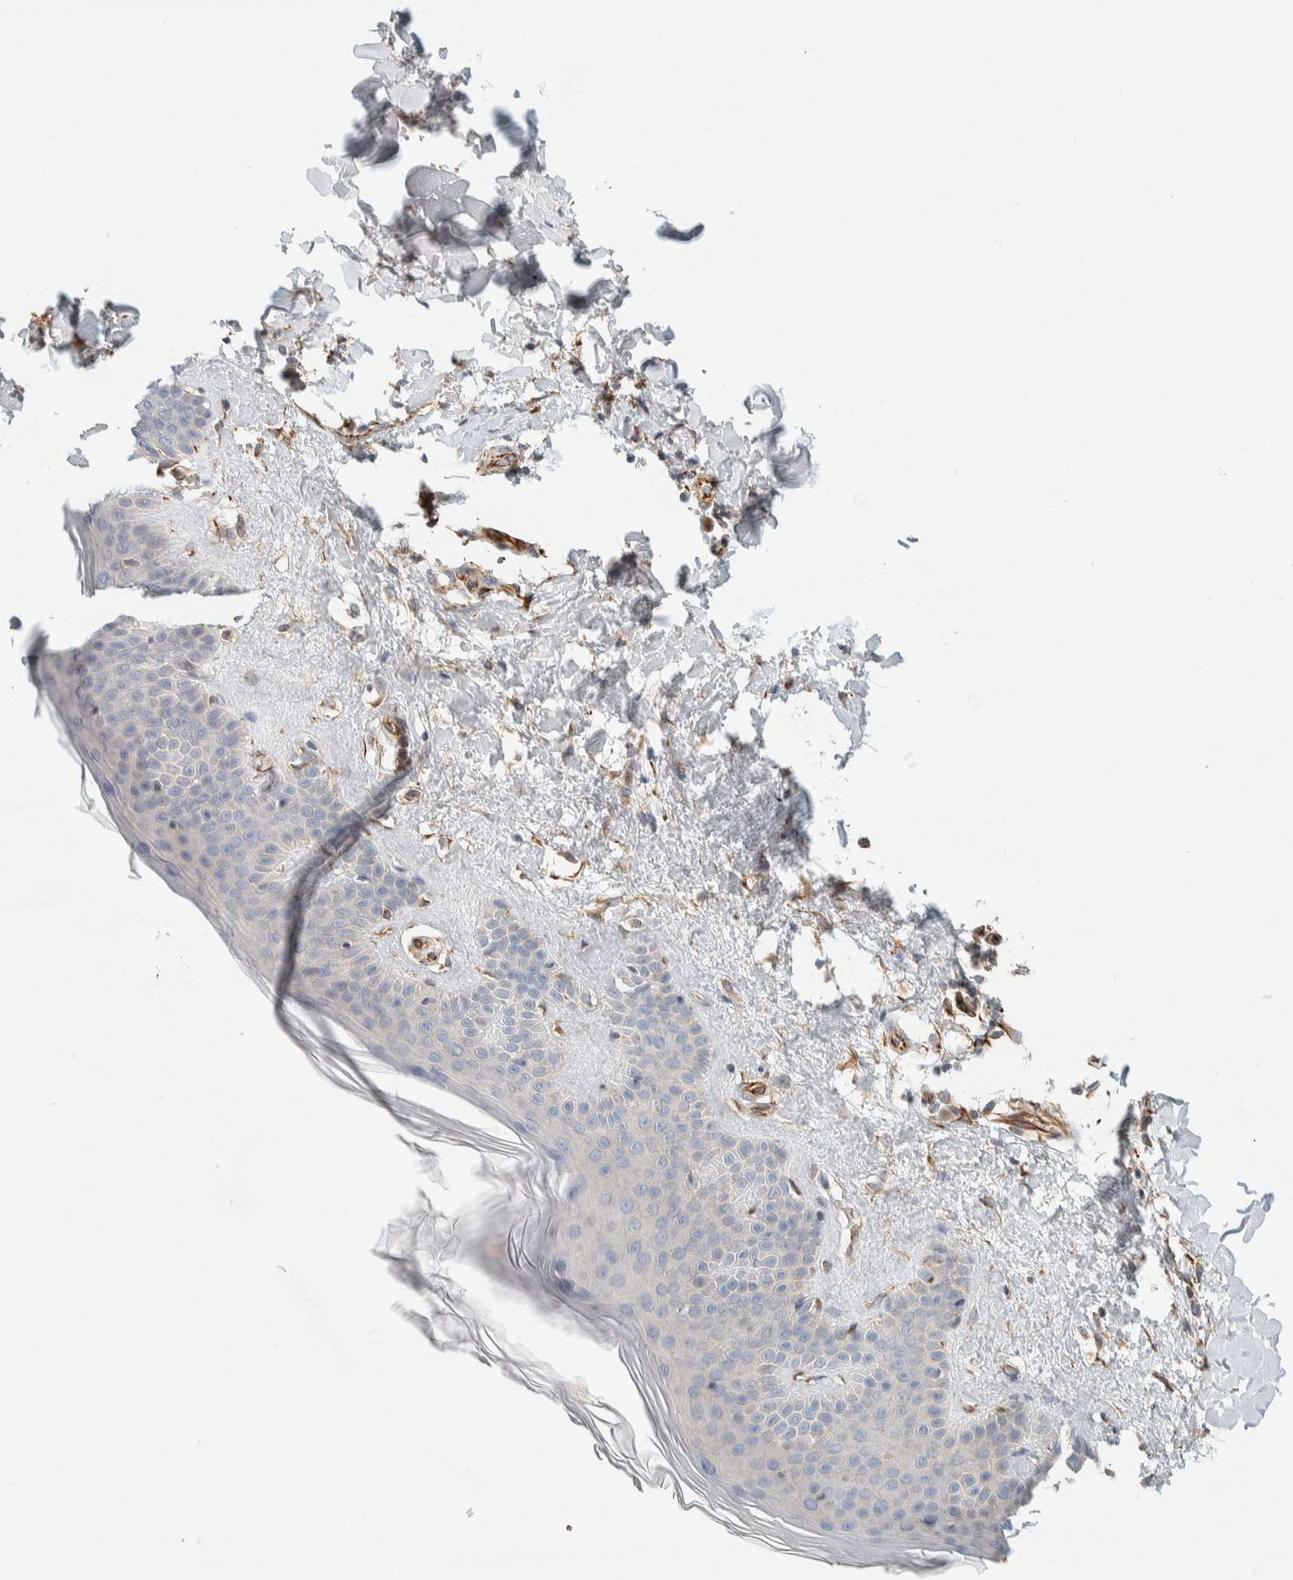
{"staining": {"intensity": "weak", "quantity": ">75%", "location": "cytoplasmic/membranous"}, "tissue": "skin", "cell_type": "Fibroblasts", "image_type": "normal", "snomed": [{"axis": "morphology", "description": "Normal tissue, NOS"}, {"axis": "morphology", "description": "Malignant melanoma, Metastatic site"}, {"axis": "topography", "description": "Skin"}], "caption": "Protein staining demonstrates weak cytoplasmic/membranous positivity in about >75% of fibroblasts in benign skin.", "gene": "CDR2", "patient": {"sex": "male", "age": 41}}